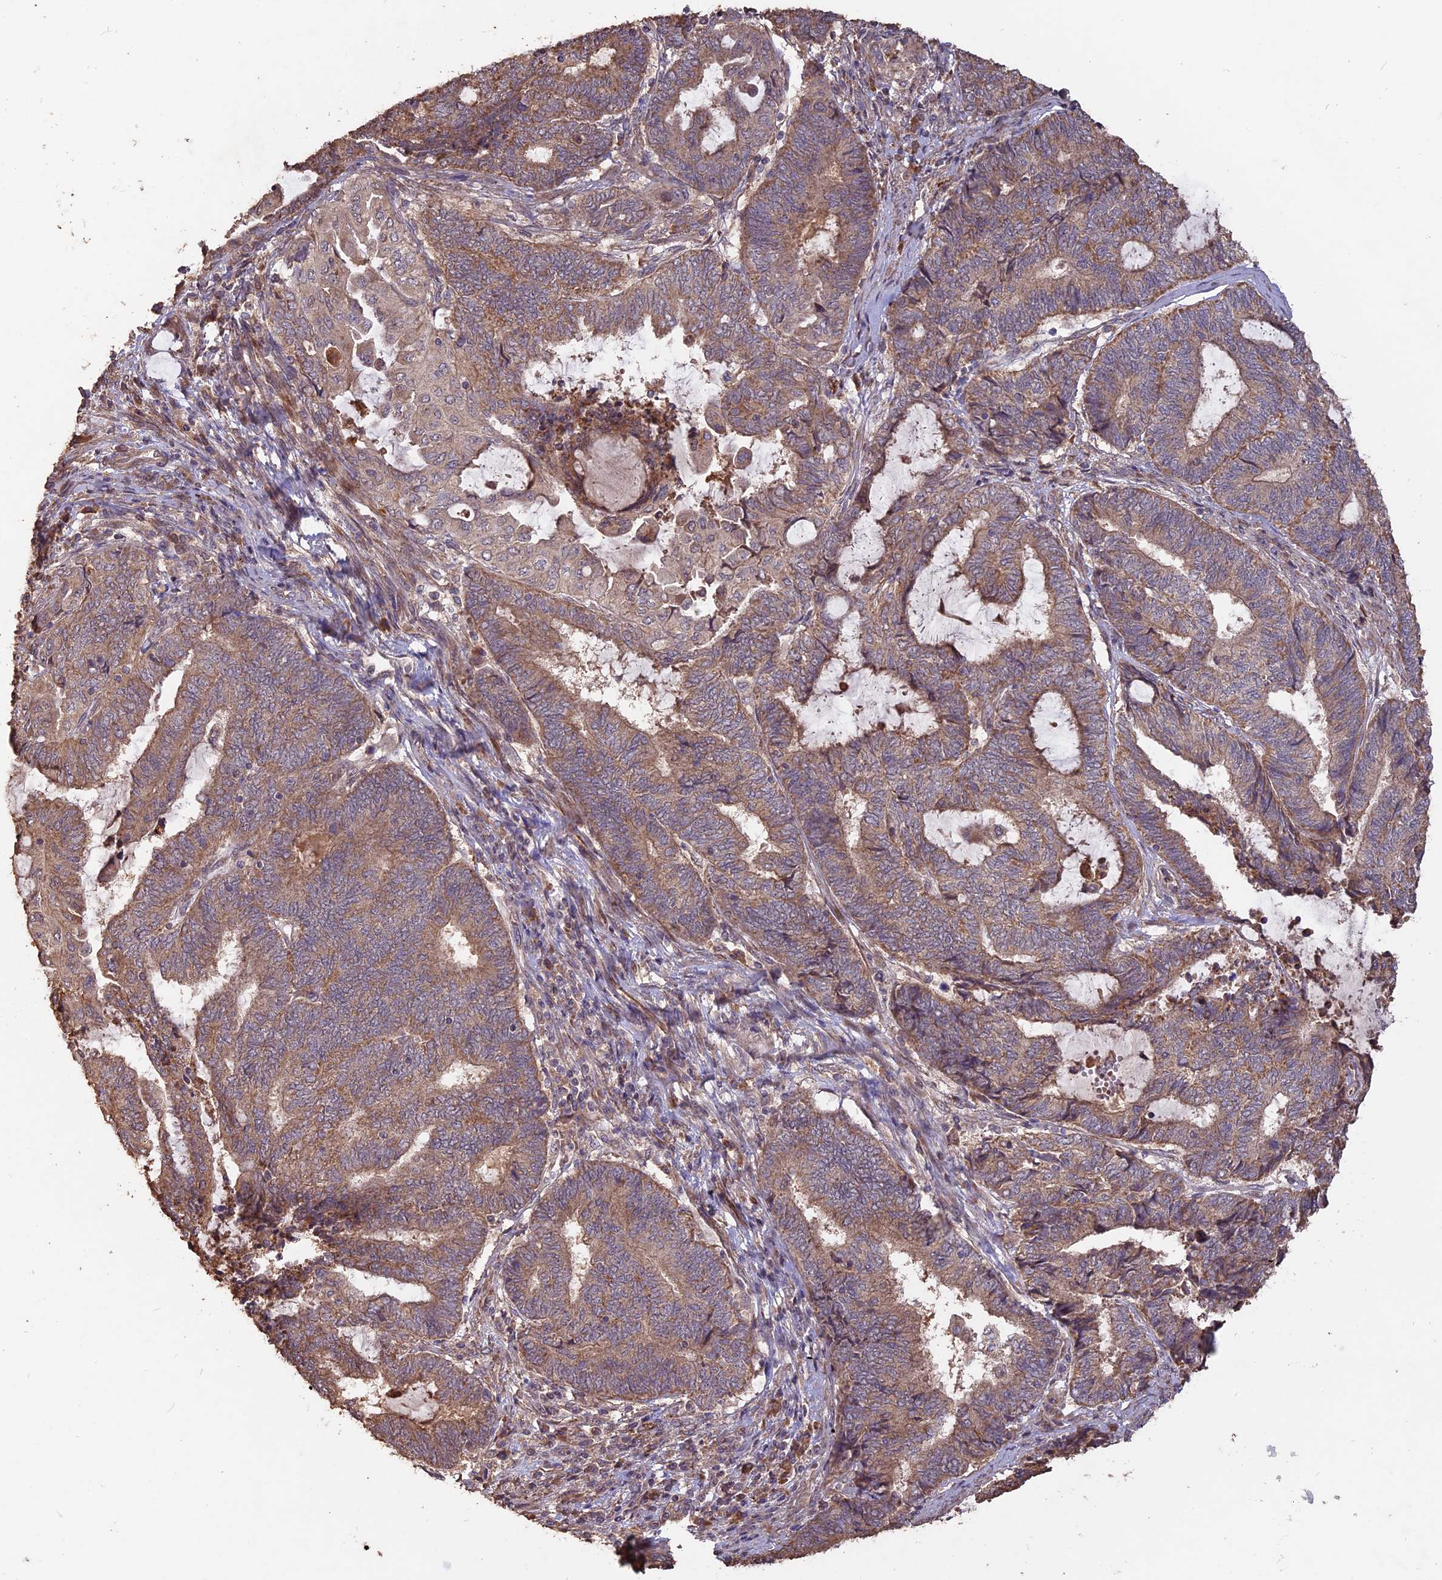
{"staining": {"intensity": "moderate", "quantity": ">75%", "location": "cytoplasmic/membranous"}, "tissue": "endometrial cancer", "cell_type": "Tumor cells", "image_type": "cancer", "snomed": [{"axis": "morphology", "description": "Adenocarcinoma, NOS"}, {"axis": "topography", "description": "Uterus"}, {"axis": "topography", "description": "Endometrium"}], "caption": "Protein expression analysis of endometrial adenocarcinoma demonstrates moderate cytoplasmic/membranous positivity in approximately >75% of tumor cells.", "gene": "LAYN", "patient": {"sex": "female", "age": 70}}